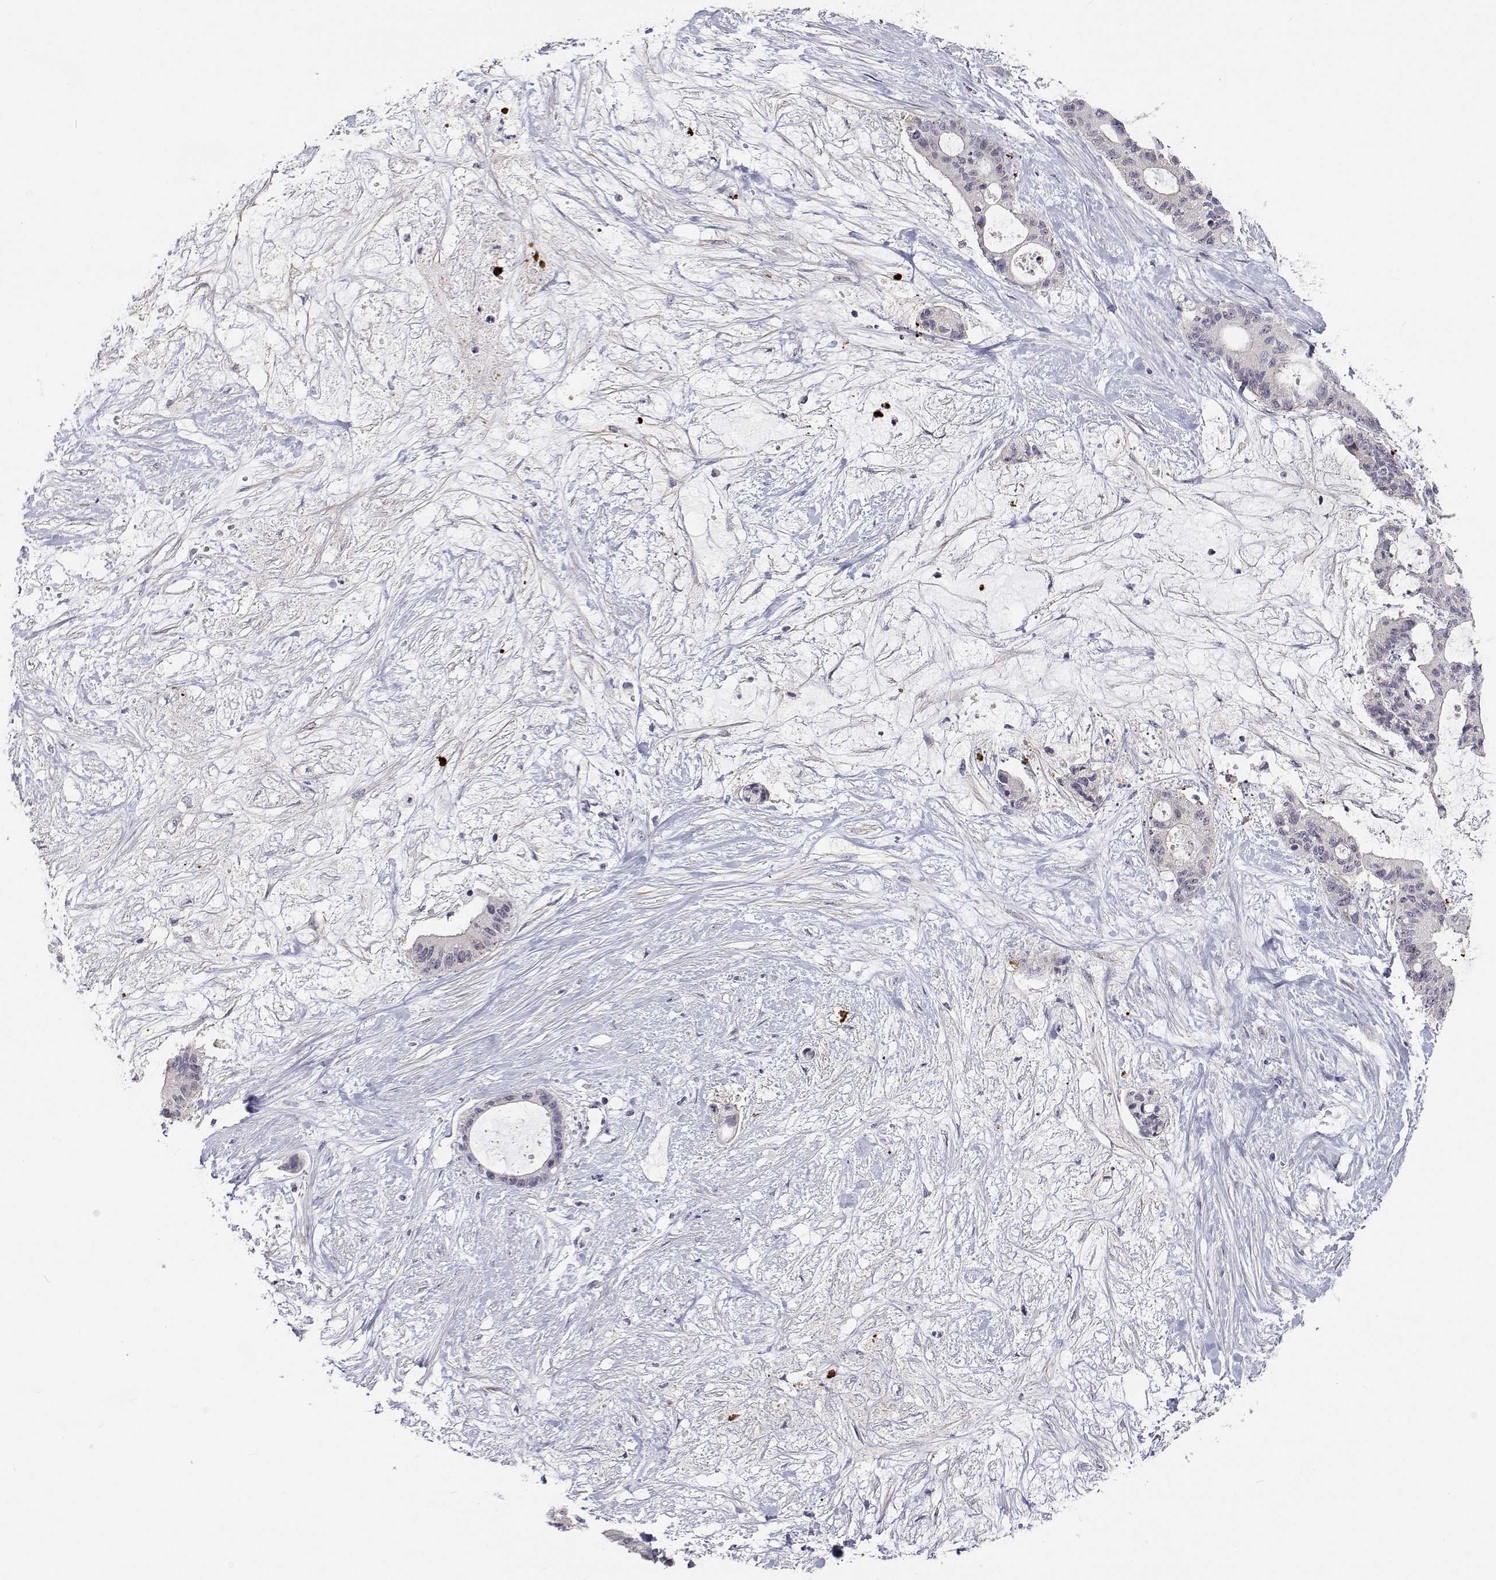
{"staining": {"intensity": "negative", "quantity": "none", "location": "none"}, "tissue": "liver cancer", "cell_type": "Tumor cells", "image_type": "cancer", "snomed": [{"axis": "morphology", "description": "Normal tissue, NOS"}, {"axis": "morphology", "description": "Cholangiocarcinoma"}, {"axis": "topography", "description": "Liver"}, {"axis": "topography", "description": "Peripheral nerve tissue"}], "caption": "Photomicrograph shows no protein expression in tumor cells of liver cancer tissue.", "gene": "MYPN", "patient": {"sex": "female", "age": 73}}